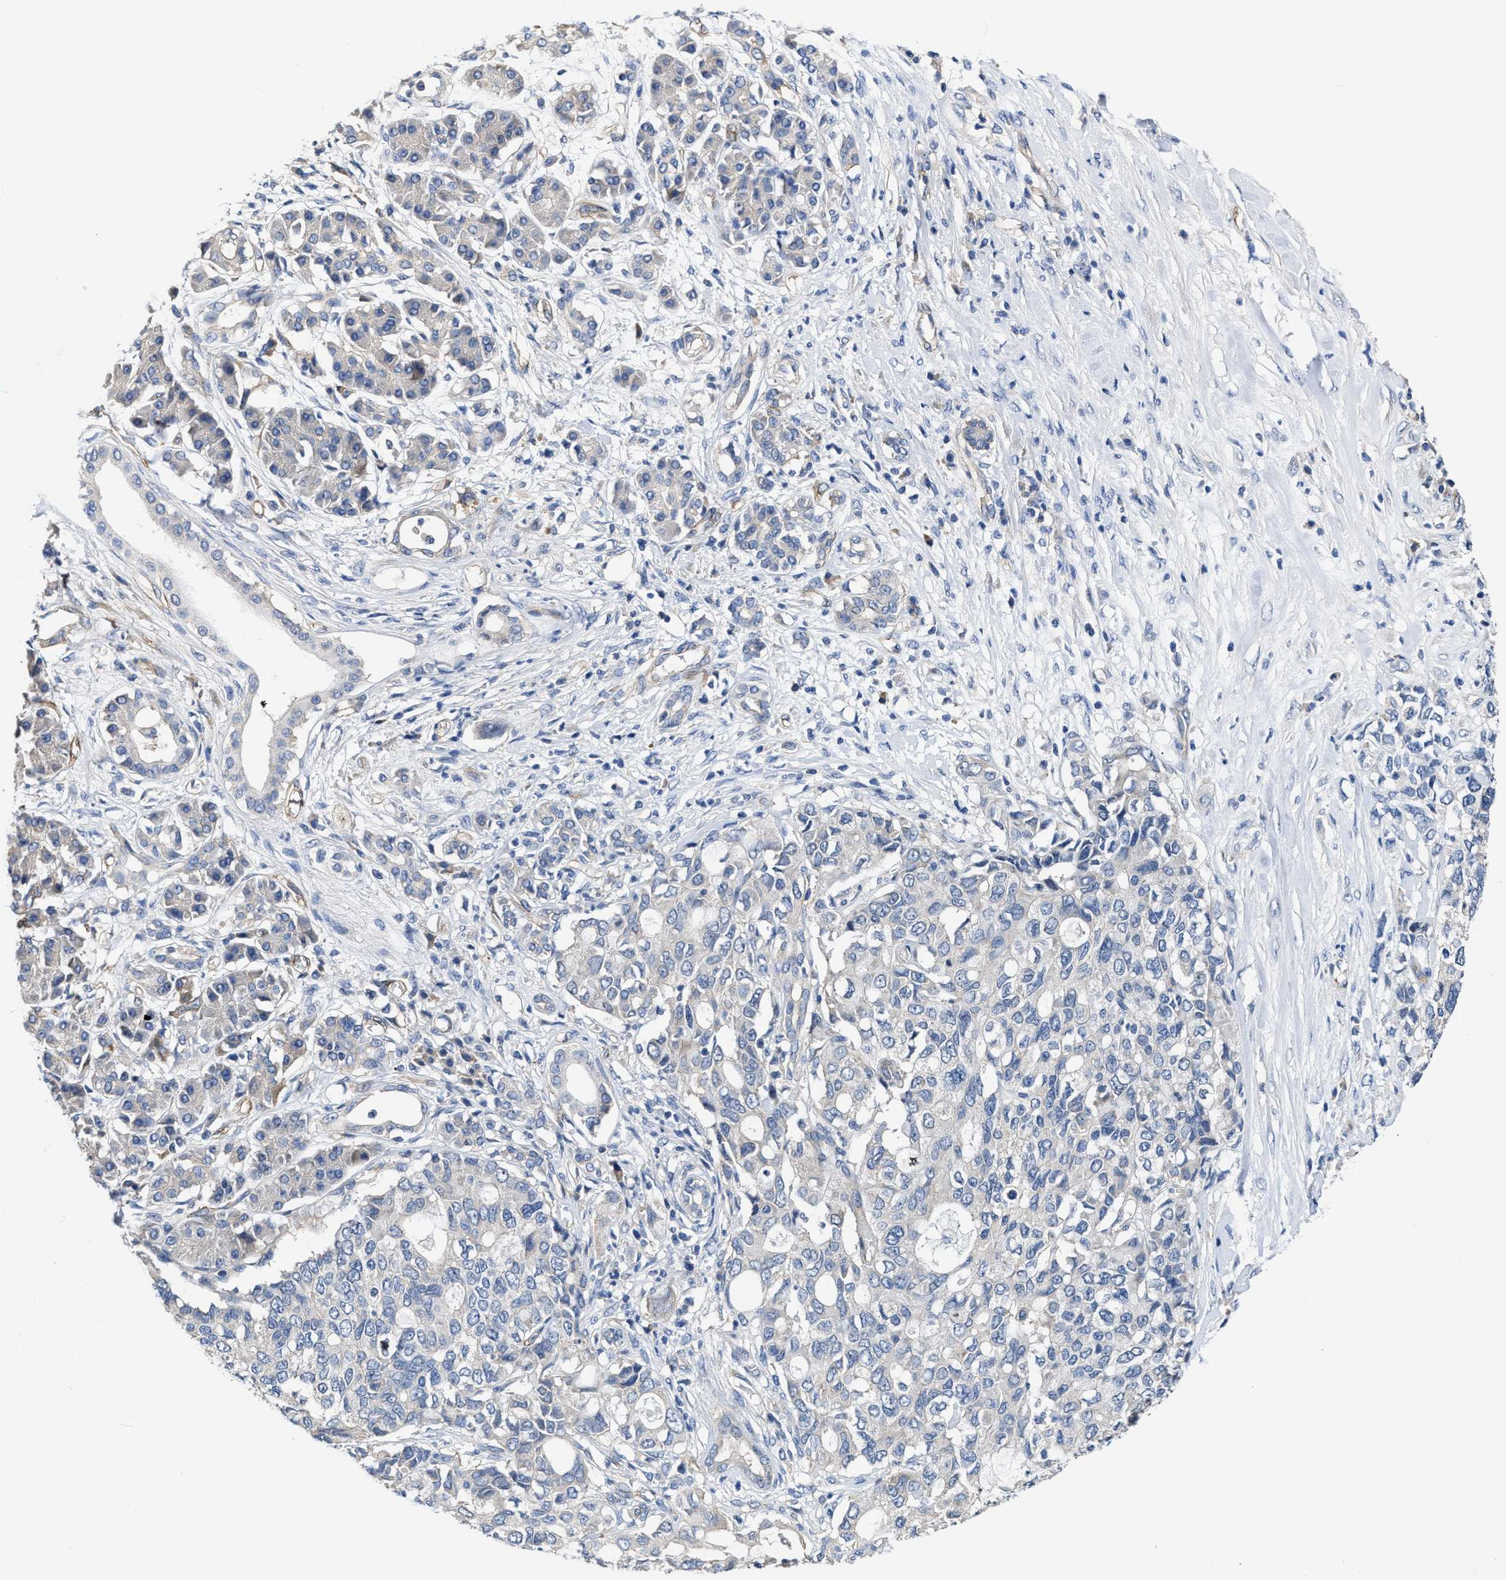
{"staining": {"intensity": "negative", "quantity": "none", "location": "none"}, "tissue": "pancreatic cancer", "cell_type": "Tumor cells", "image_type": "cancer", "snomed": [{"axis": "morphology", "description": "Adenocarcinoma, NOS"}, {"axis": "topography", "description": "Pancreas"}], "caption": "The IHC histopathology image has no significant expression in tumor cells of pancreatic cancer (adenocarcinoma) tissue.", "gene": "C22orf42", "patient": {"sex": "female", "age": 56}}